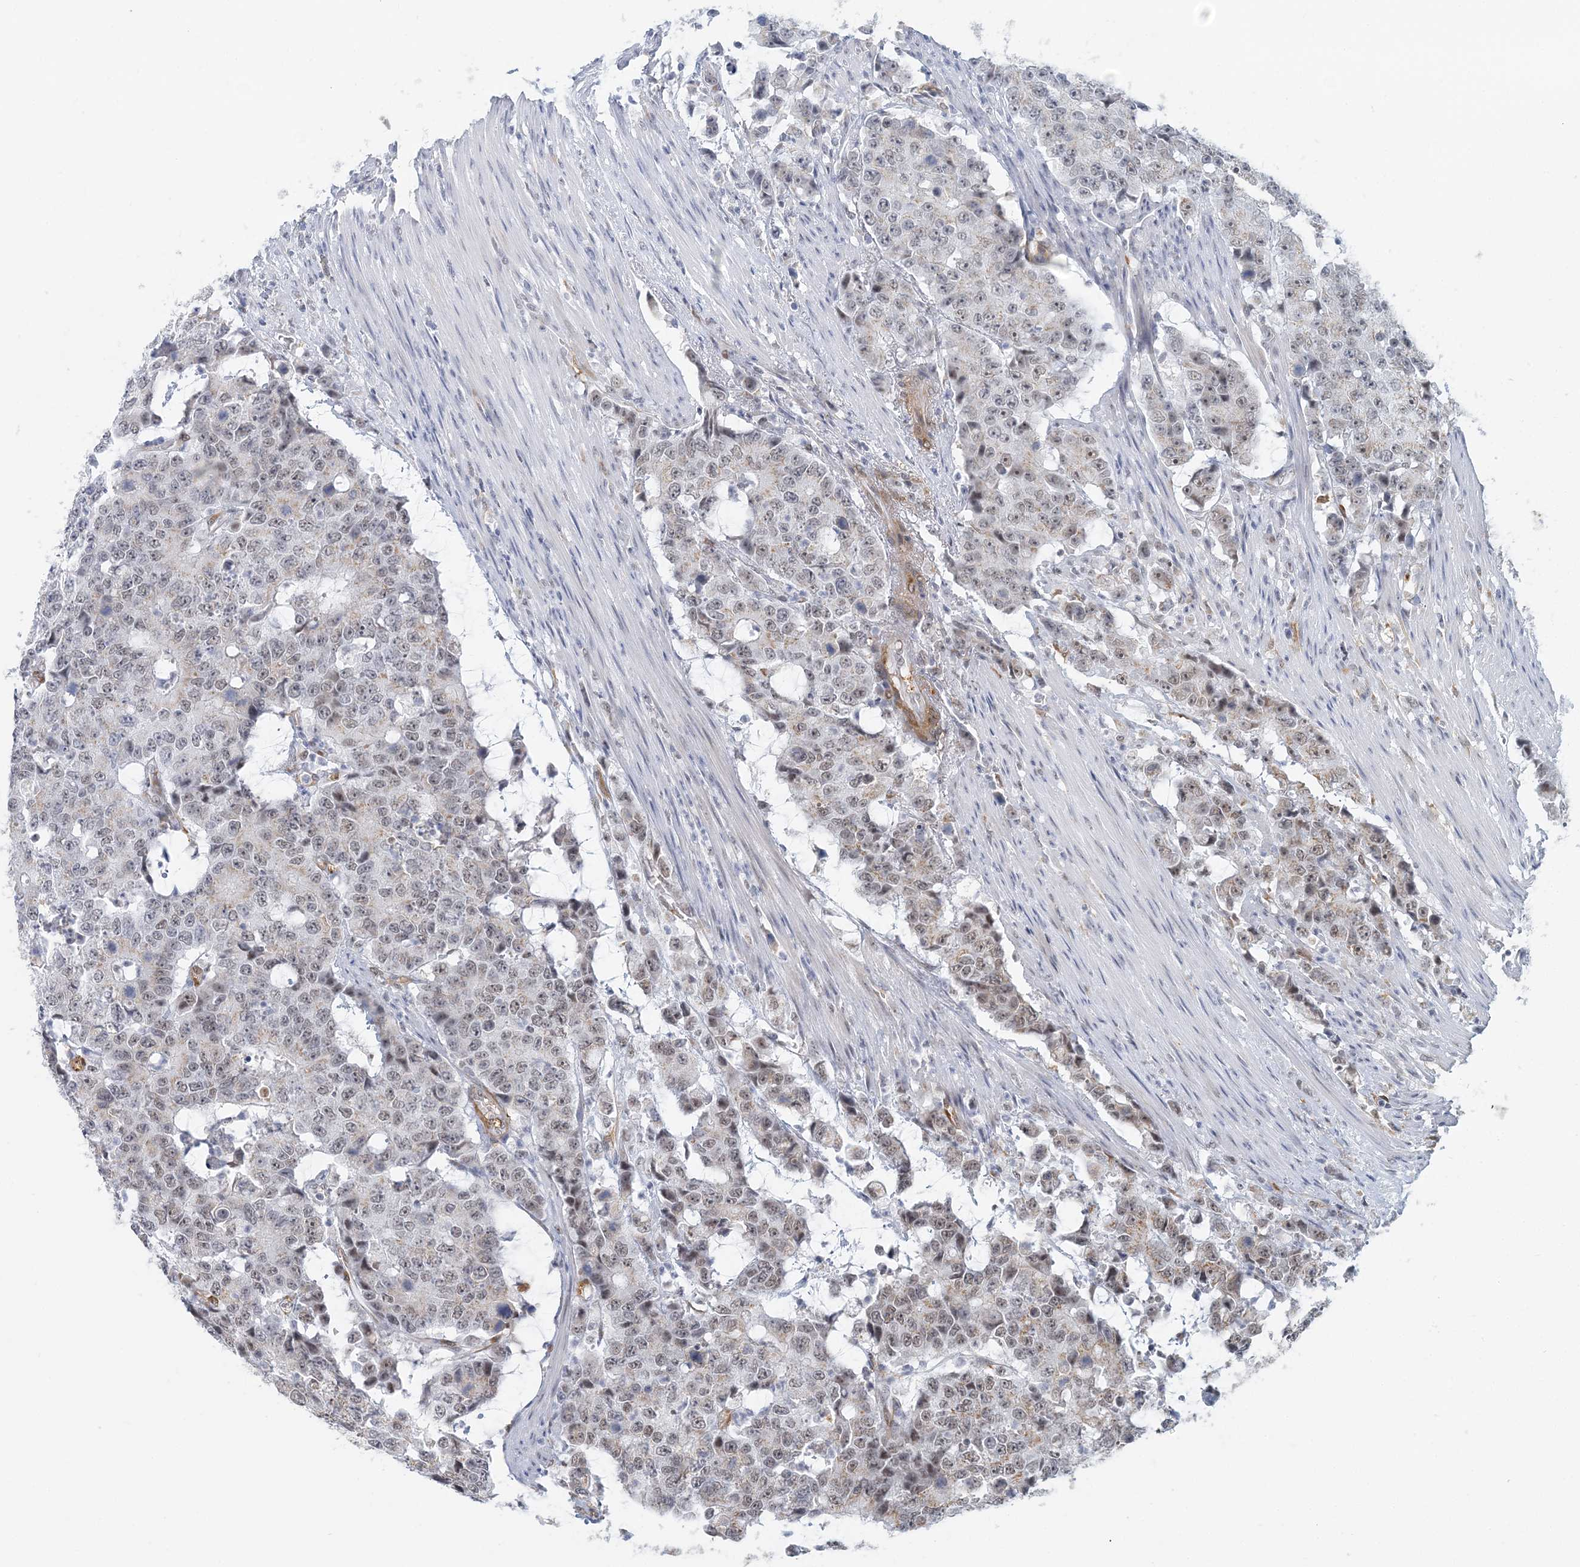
{"staining": {"intensity": "weak", "quantity": "25%-75%", "location": "nuclear"}, "tissue": "colorectal cancer", "cell_type": "Tumor cells", "image_type": "cancer", "snomed": [{"axis": "morphology", "description": "Adenocarcinoma, NOS"}, {"axis": "topography", "description": "Colon"}], "caption": "Colorectal cancer tissue exhibits weak nuclear expression in about 25%-75% of tumor cells", "gene": "PLRG1", "patient": {"sex": "female", "age": 86}}